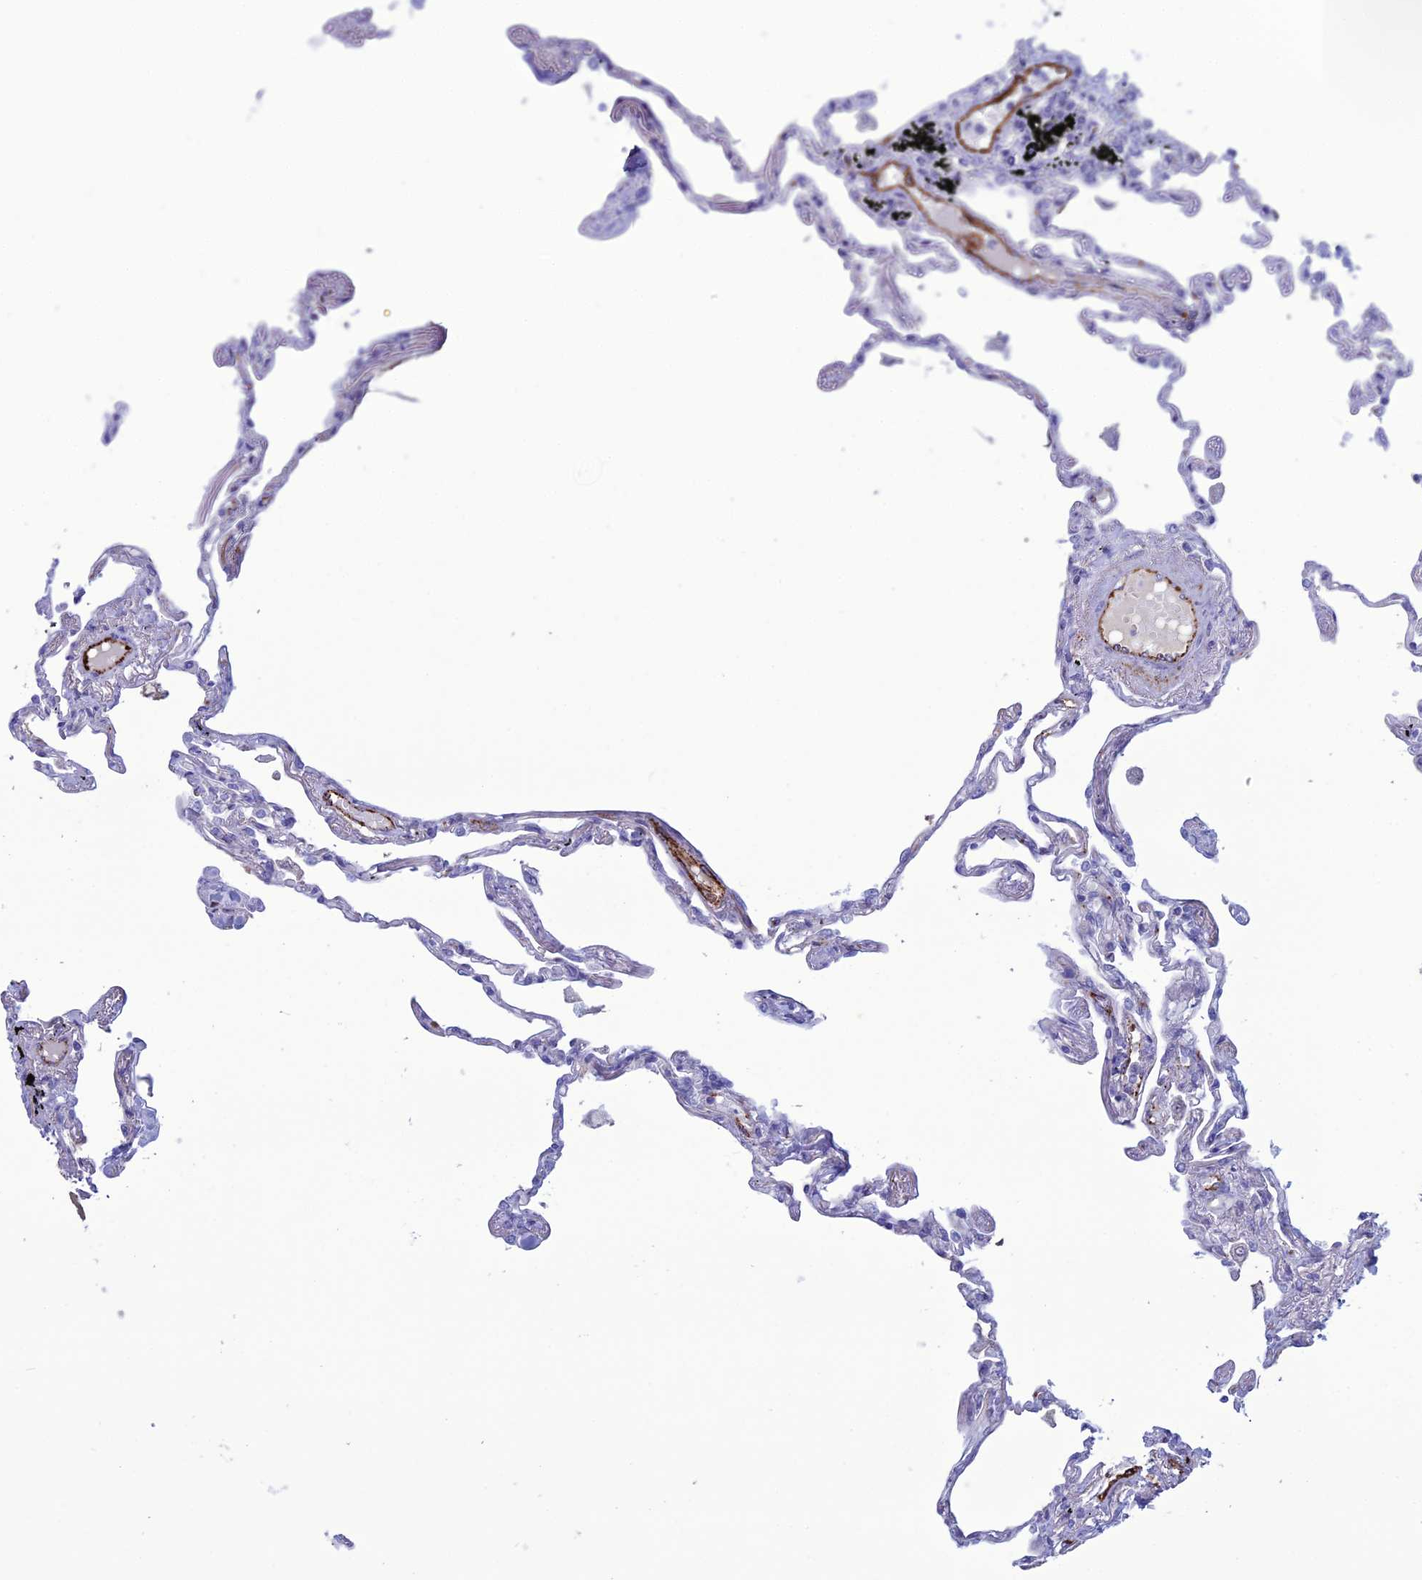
{"staining": {"intensity": "negative", "quantity": "none", "location": "none"}, "tissue": "lung", "cell_type": "Alveolar cells", "image_type": "normal", "snomed": [{"axis": "morphology", "description": "Normal tissue, NOS"}, {"axis": "topography", "description": "Lung"}], "caption": "Protein analysis of benign lung demonstrates no significant expression in alveolar cells.", "gene": "CDC42EP5", "patient": {"sex": "female", "age": 67}}